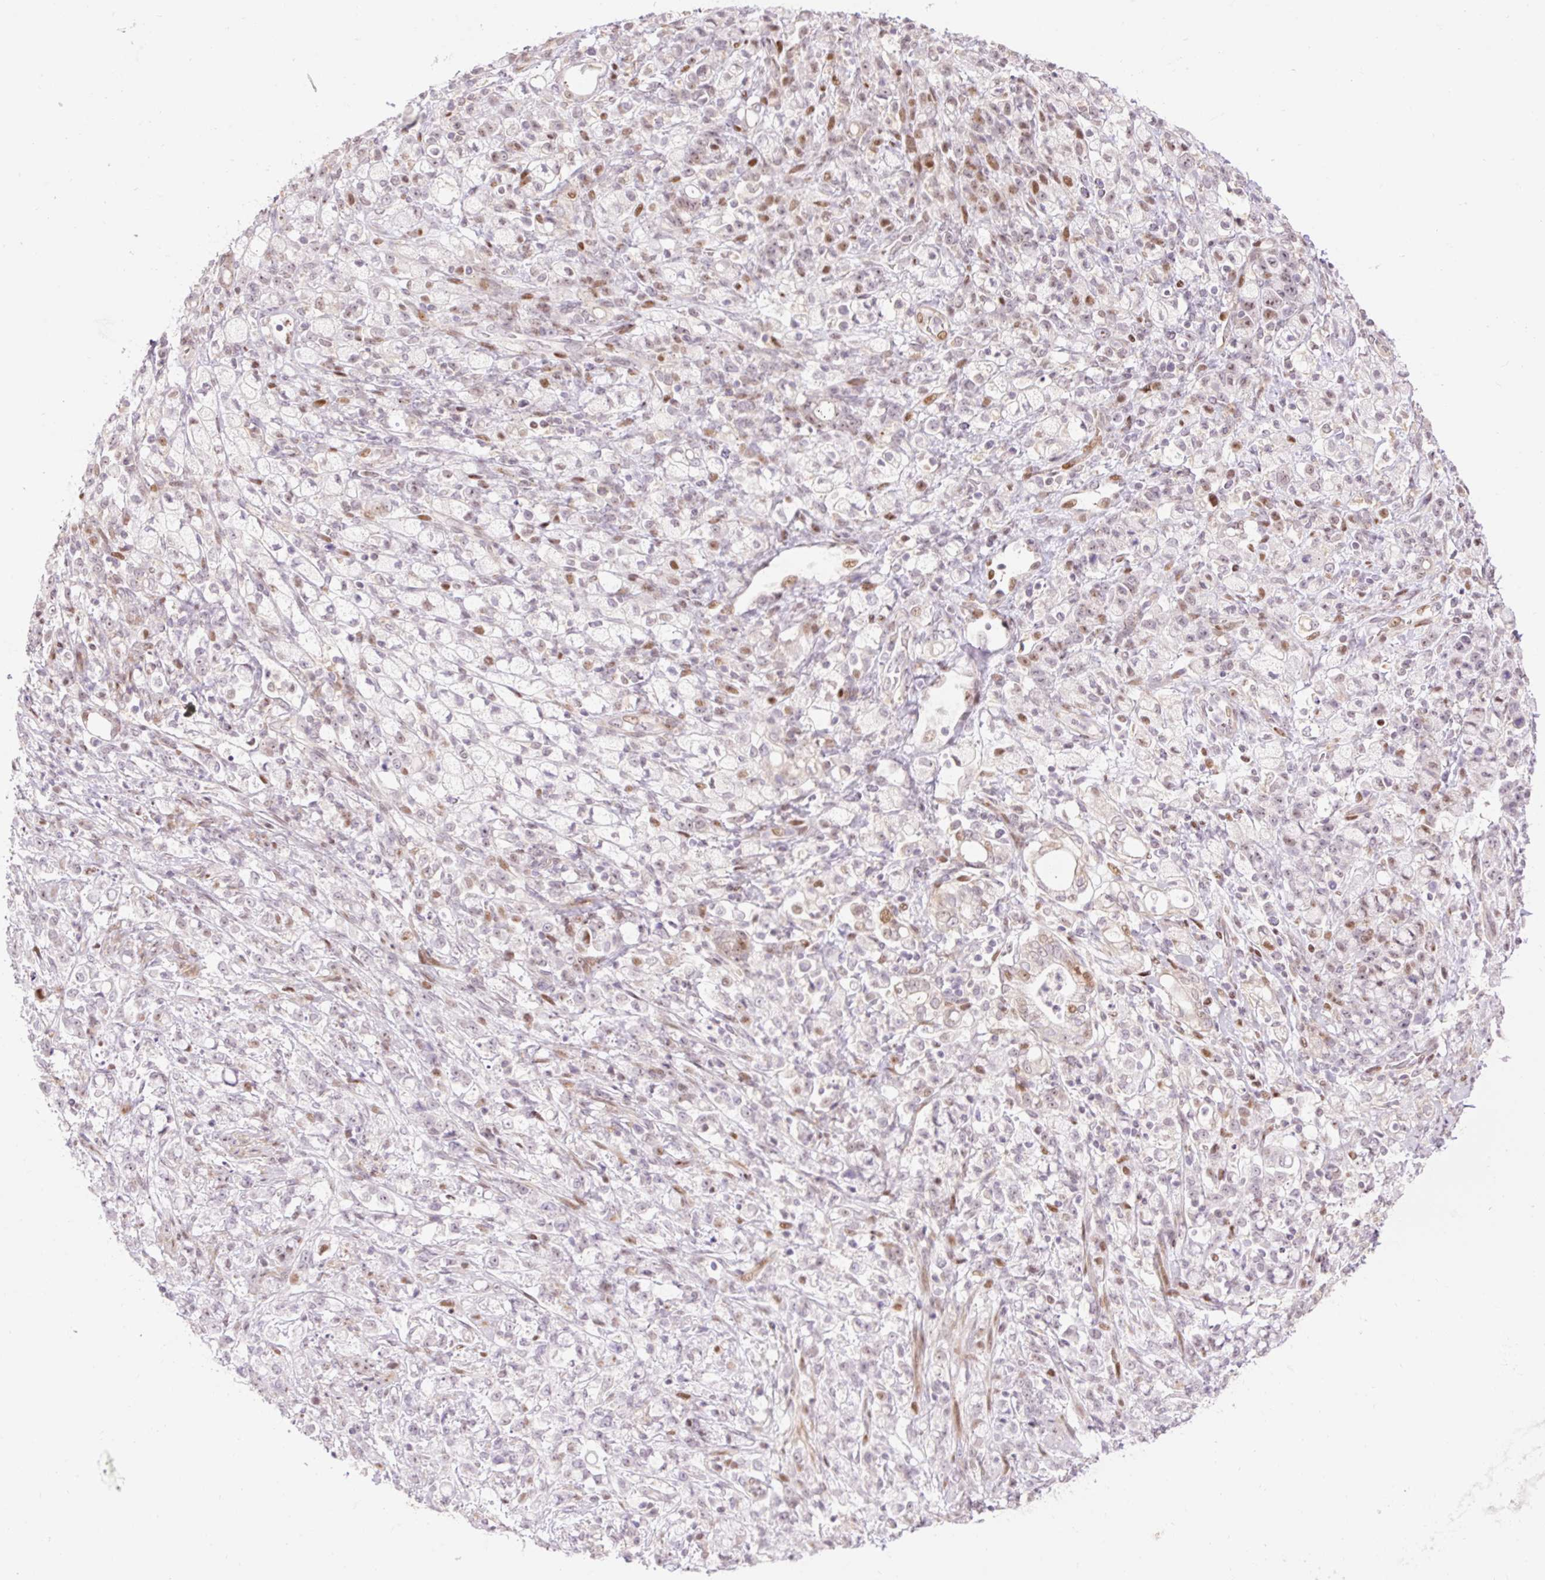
{"staining": {"intensity": "moderate", "quantity": "<25%", "location": "nuclear"}, "tissue": "stomach cancer", "cell_type": "Tumor cells", "image_type": "cancer", "snomed": [{"axis": "morphology", "description": "Adenocarcinoma, NOS"}, {"axis": "topography", "description": "Stomach"}], "caption": "Immunohistochemical staining of stomach adenocarcinoma exhibits low levels of moderate nuclear protein positivity in about <25% of tumor cells.", "gene": "RIPPLY3", "patient": {"sex": "female", "age": 60}}